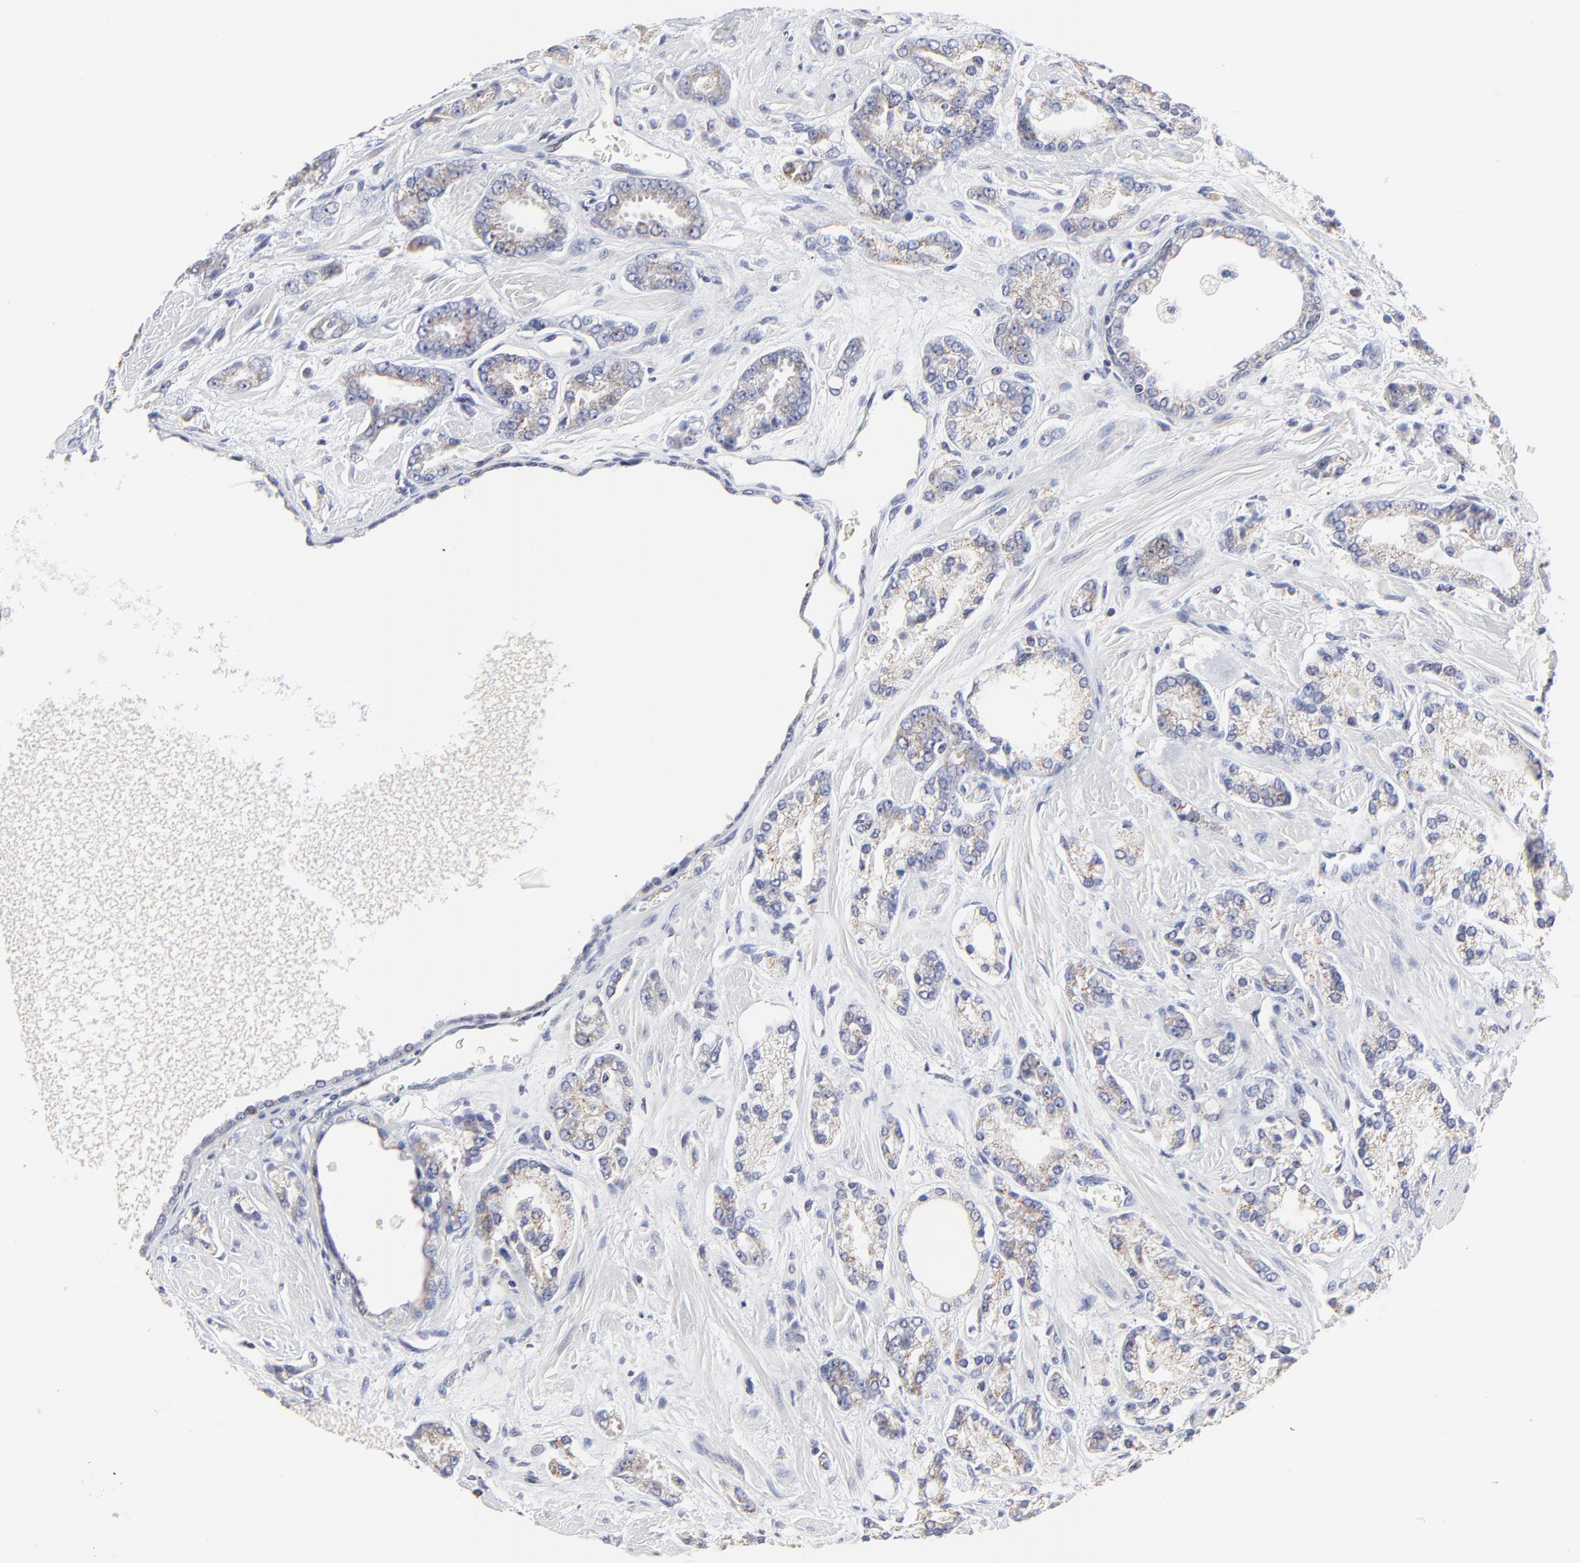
{"staining": {"intensity": "weak", "quantity": "25%-75%", "location": "cytoplasmic/membranous"}, "tissue": "prostate cancer", "cell_type": "Tumor cells", "image_type": "cancer", "snomed": [{"axis": "morphology", "description": "Adenocarcinoma, High grade"}, {"axis": "topography", "description": "Prostate"}], "caption": "A histopathology image of prostate cancer stained for a protein reveals weak cytoplasmic/membranous brown staining in tumor cells.", "gene": "NCAPH", "patient": {"sex": "male", "age": 71}}